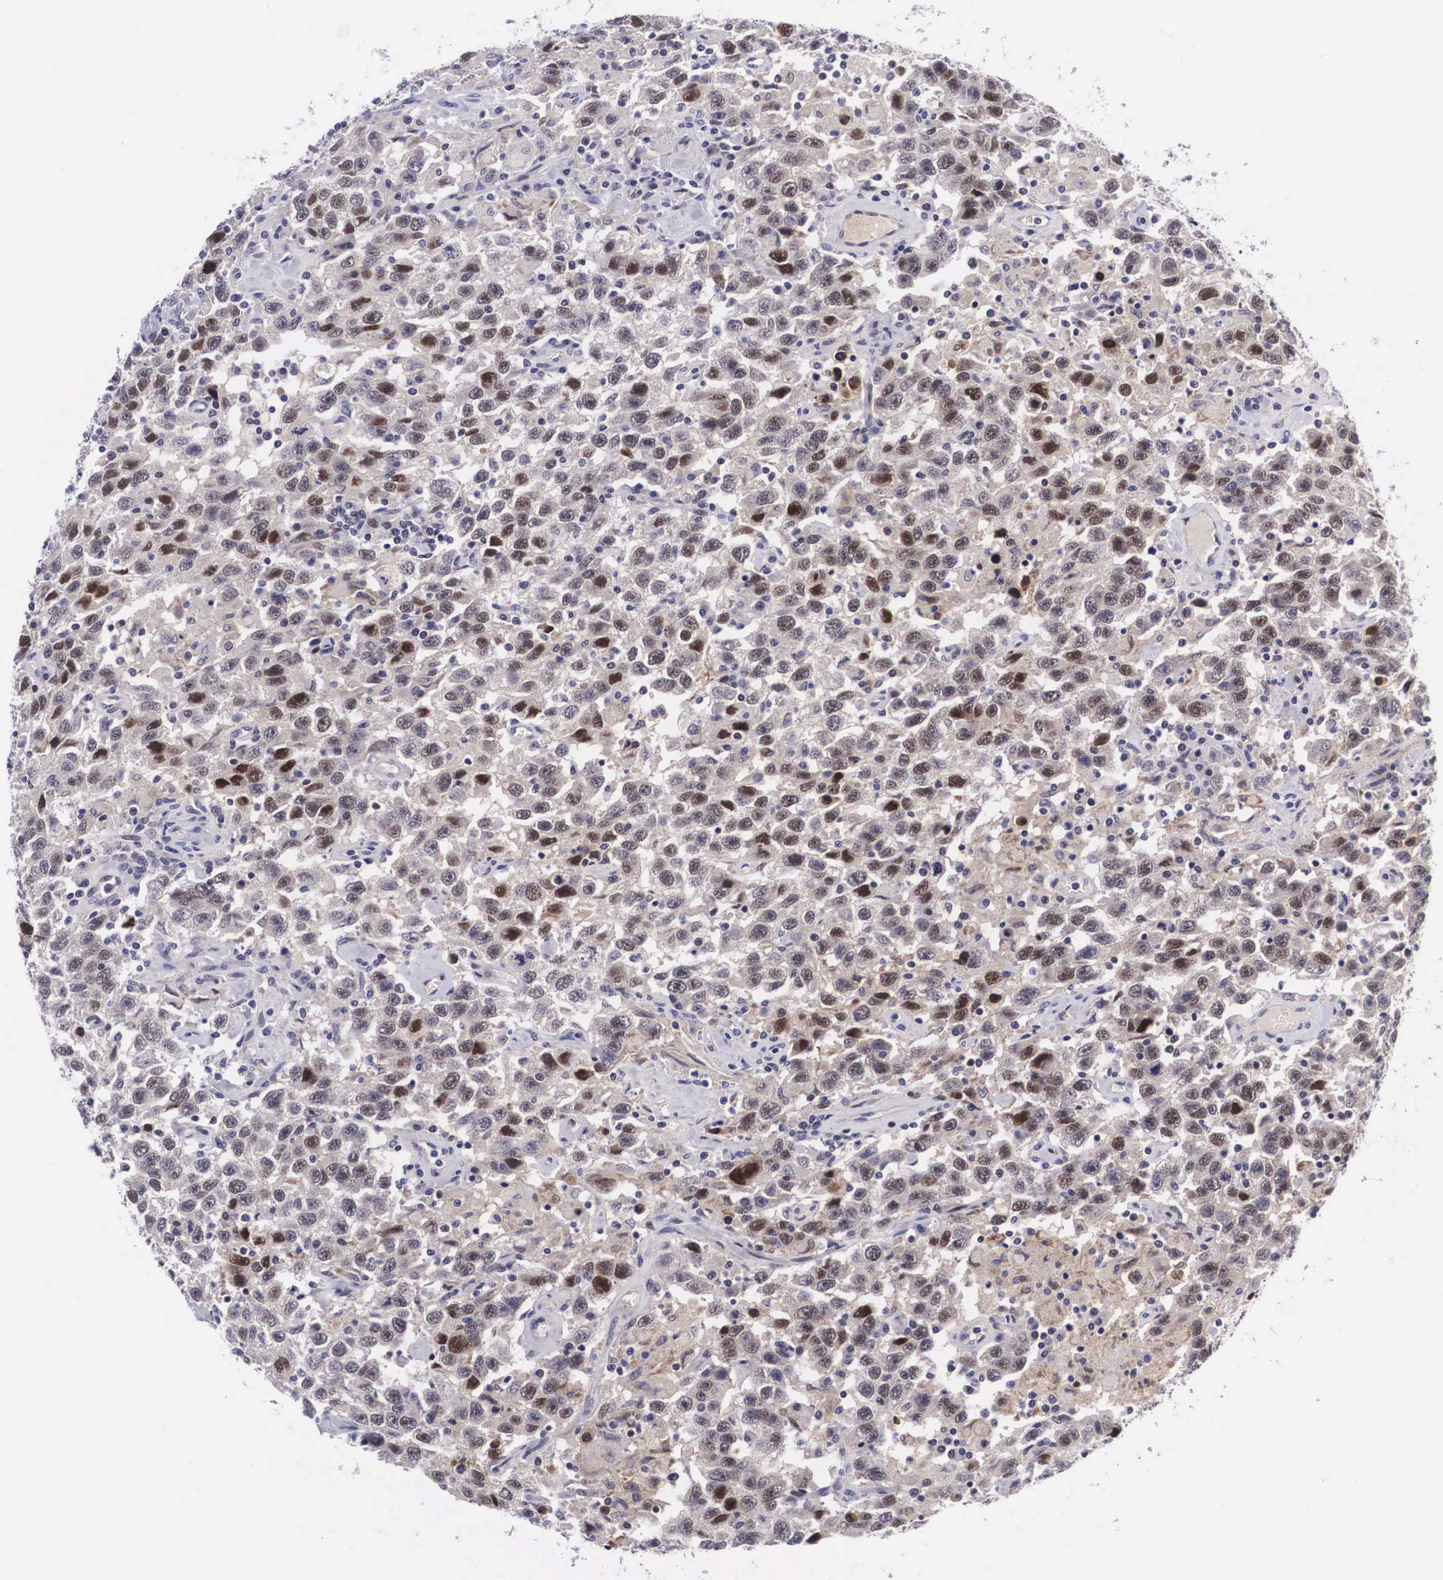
{"staining": {"intensity": "moderate", "quantity": "25%-75%", "location": "cytoplasmic/membranous,nuclear"}, "tissue": "testis cancer", "cell_type": "Tumor cells", "image_type": "cancer", "snomed": [{"axis": "morphology", "description": "Seminoma, NOS"}, {"axis": "topography", "description": "Testis"}], "caption": "A high-resolution image shows immunohistochemistry staining of testis cancer (seminoma), which displays moderate cytoplasmic/membranous and nuclear staining in about 25%-75% of tumor cells.", "gene": "EMID1", "patient": {"sex": "male", "age": 41}}